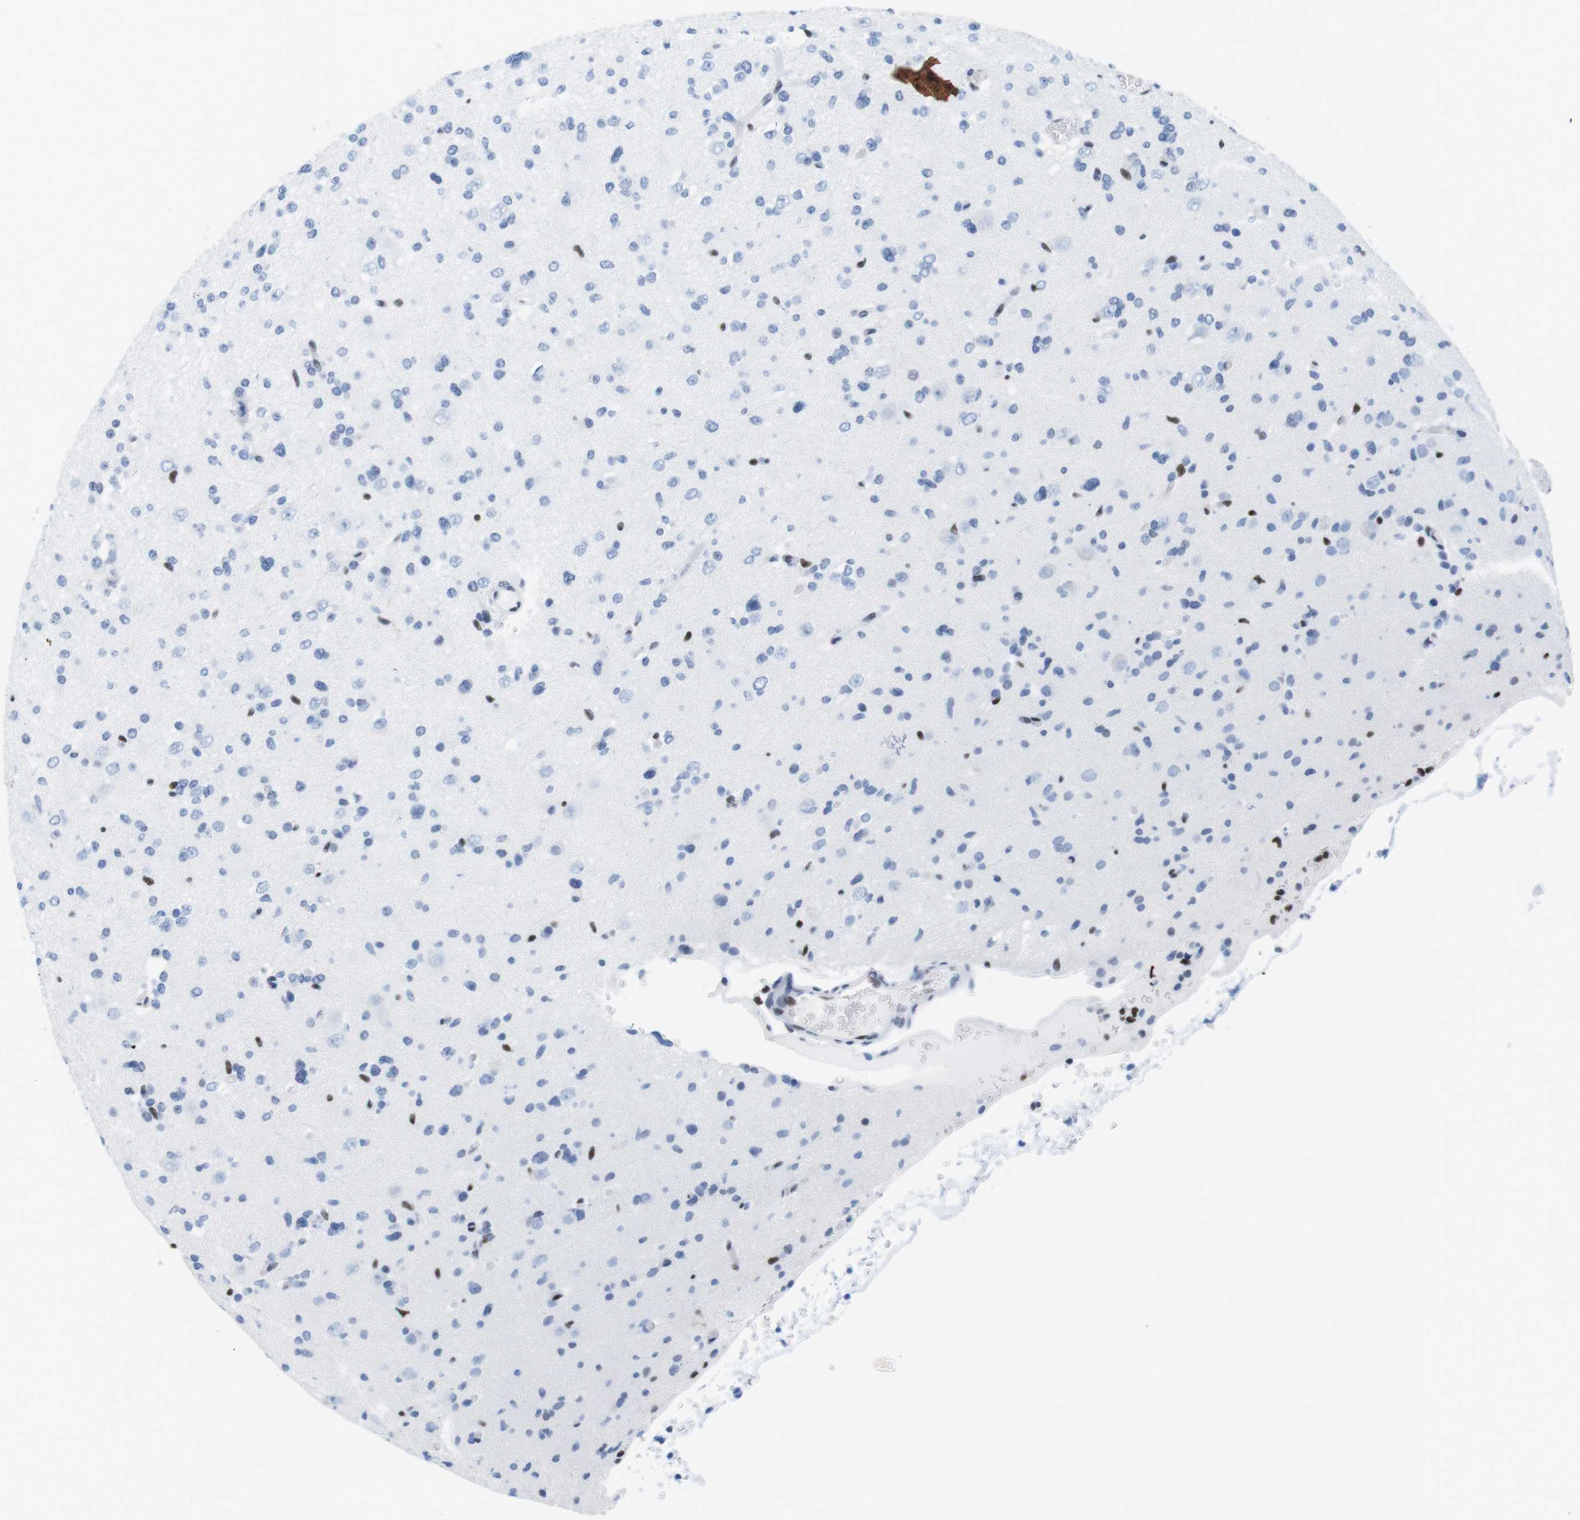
{"staining": {"intensity": "moderate", "quantity": "<25%", "location": "nuclear"}, "tissue": "glioma", "cell_type": "Tumor cells", "image_type": "cancer", "snomed": [{"axis": "morphology", "description": "Glioma, malignant, Low grade"}, {"axis": "topography", "description": "Brain"}], "caption": "A photomicrograph of malignant glioma (low-grade) stained for a protein shows moderate nuclear brown staining in tumor cells.", "gene": "IFI16", "patient": {"sex": "female", "age": 22}}